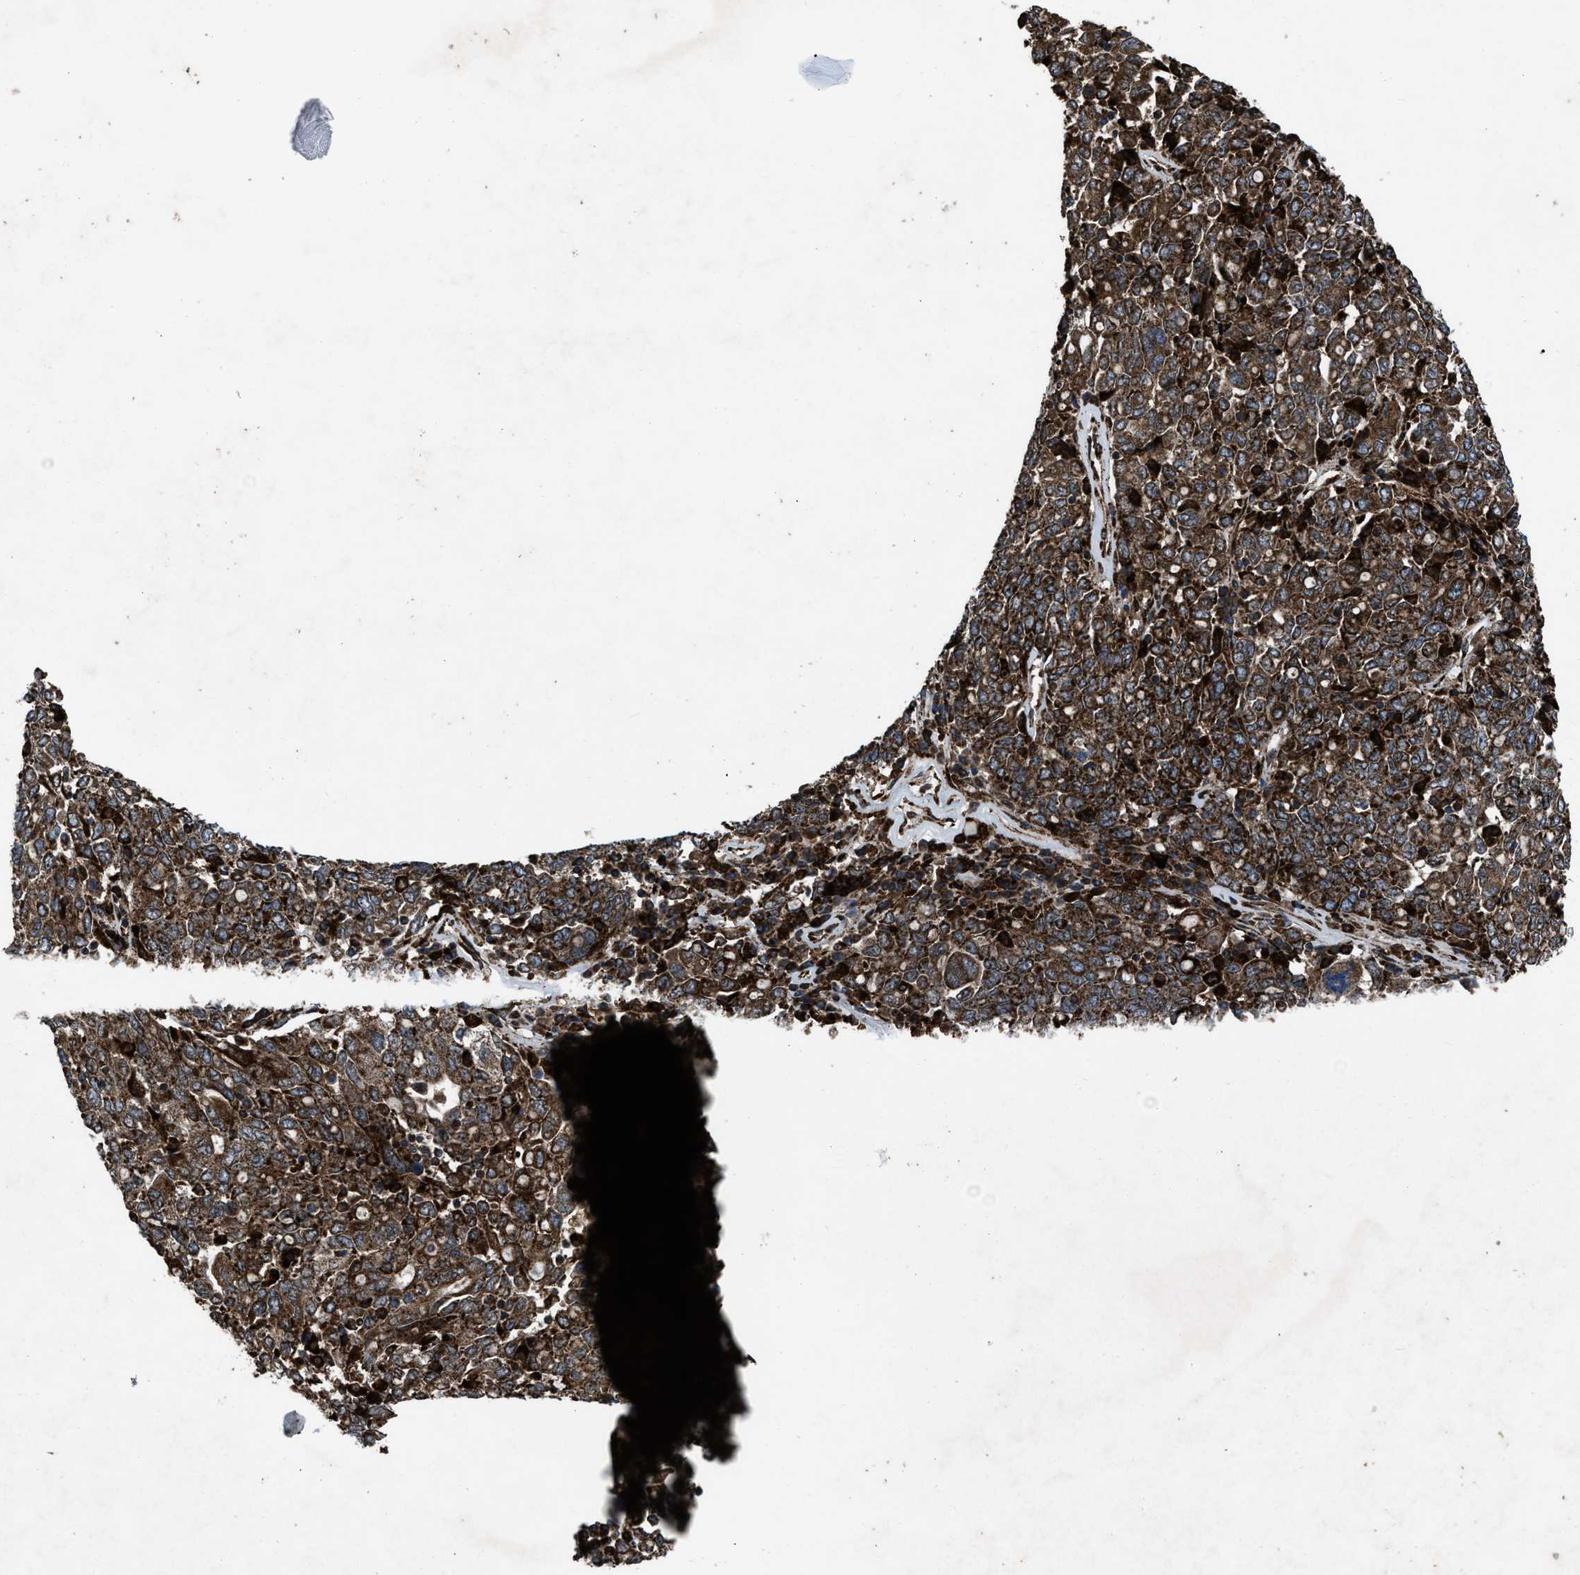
{"staining": {"intensity": "strong", "quantity": ">75%", "location": "cytoplasmic/membranous"}, "tissue": "ovarian cancer", "cell_type": "Tumor cells", "image_type": "cancer", "snomed": [{"axis": "morphology", "description": "Carcinoma, endometroid"}, {"axis": "topography", "description": "Ovary"}], "caption": "Immunohistochemistry of endometroid carcinoma (ovarian) reveals high levels of strong cytoplasmic/membranous expression in about >75% of tumor cells. (IHC, brightfield microscopy, high magnification).", "gene": "PER3", "patient": {"sex": "female", "age": 62}}